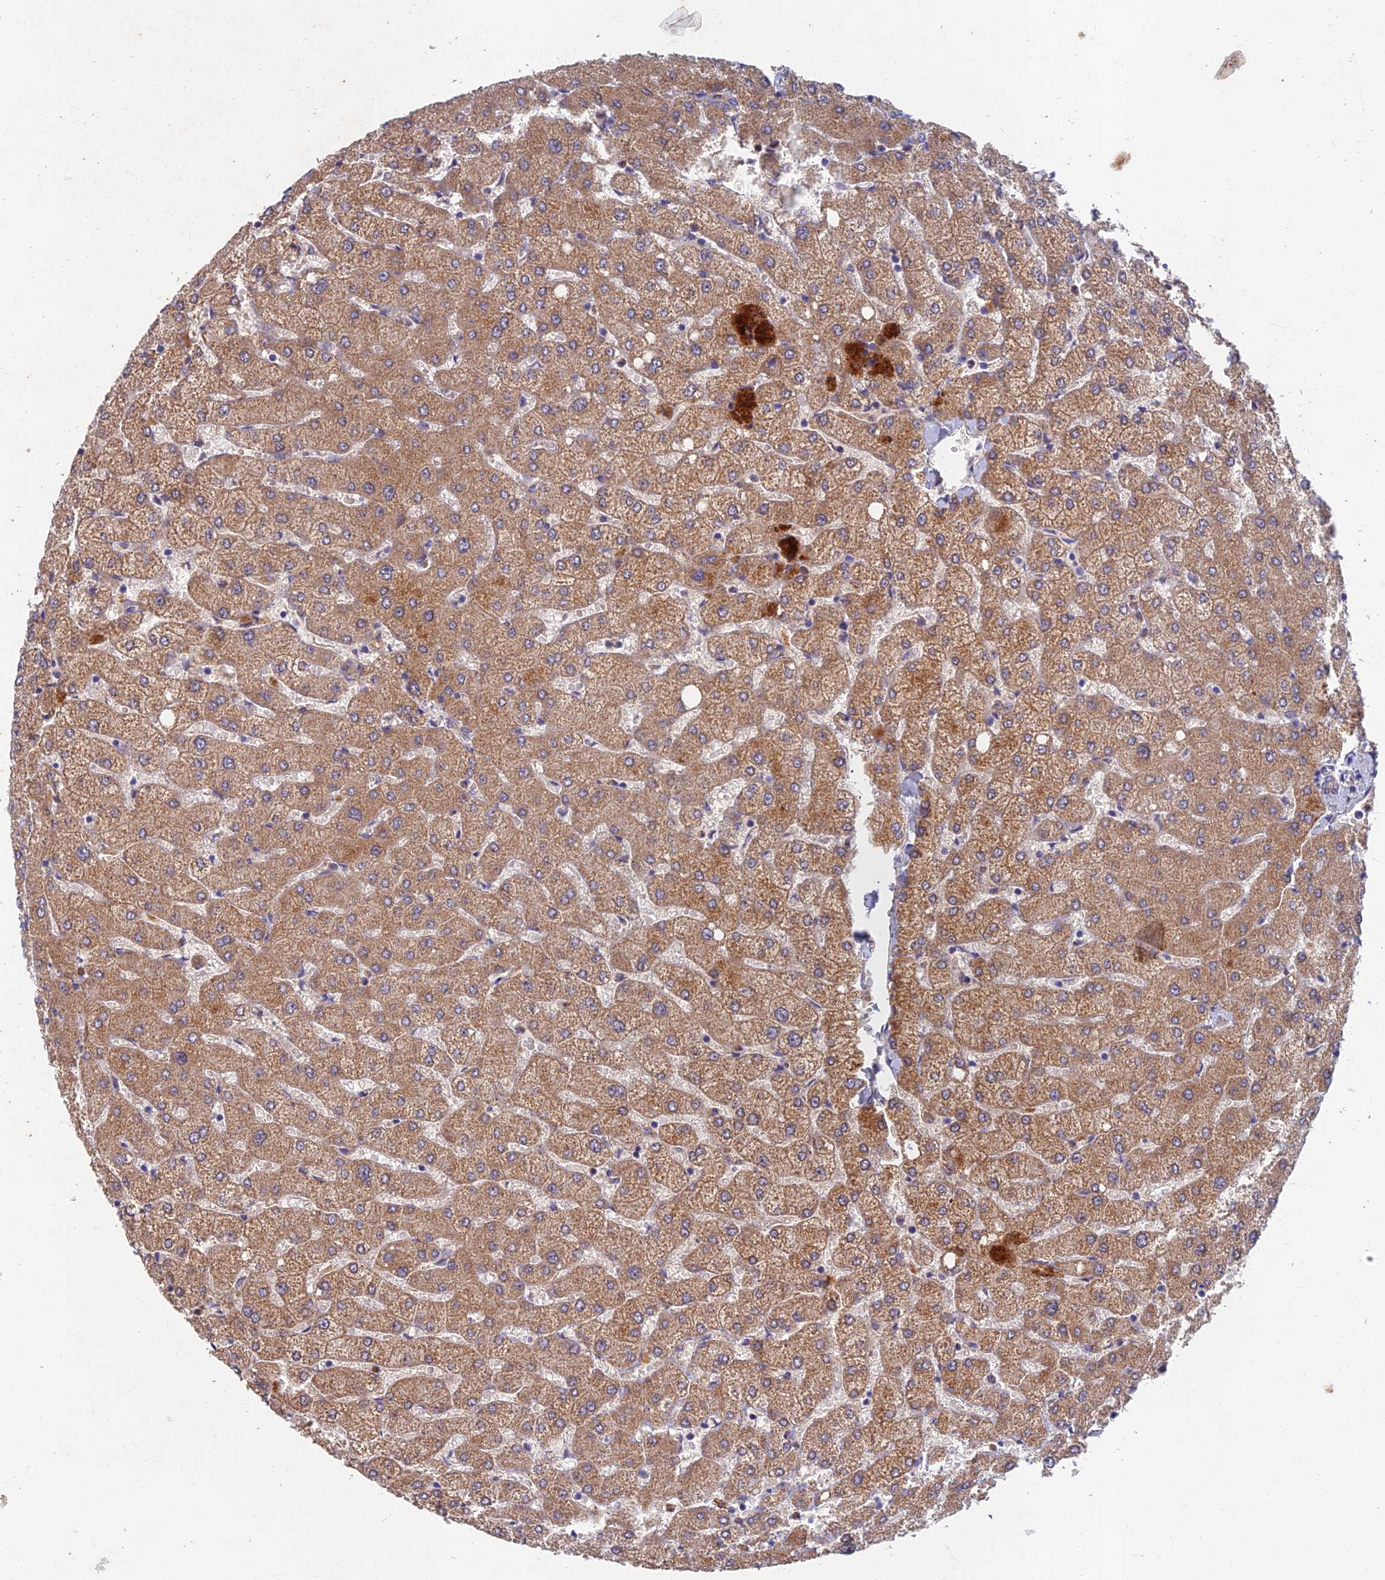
{"staining": {"intensity": "negative", "quantity": "none", "location": "none"}, "tissue": "liver", "cell_type": "Cholangiocytes", "image_type": "normal", "snomed": [{"axis": "morphology", "description": "Normal tissue, NOS"}, {"axis": "topography", "description": "Liver"}], "caption": "This image is of unremarkable liver stained with immunohistochemistry to label a protein in brown with the nuclei are counter-stained blue. There is no positivity in cholangiocytes.", "gene": "SOGA1", "patient": {"sex": "female", "age": 54}}